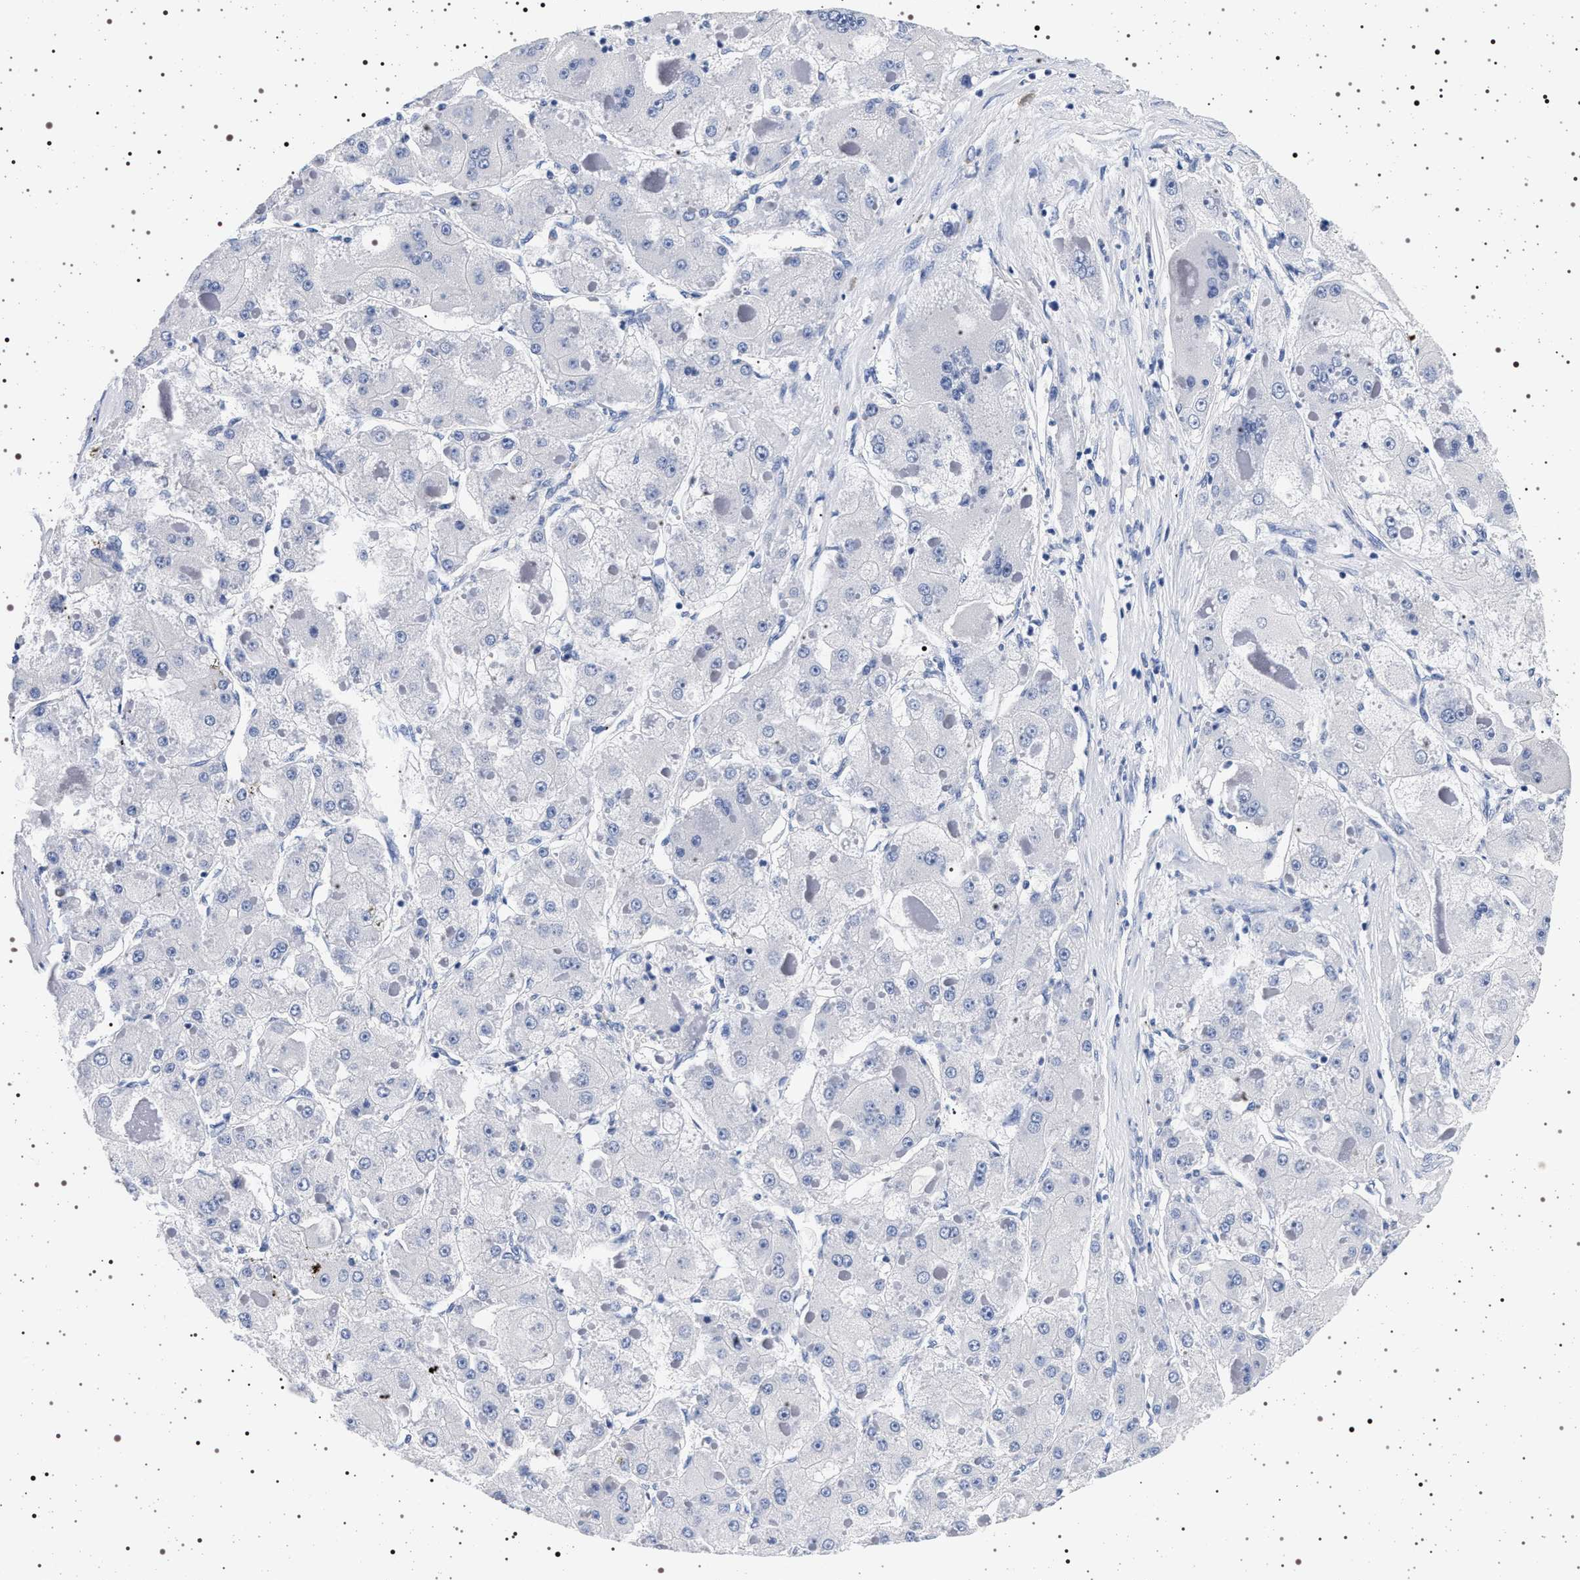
{"staining": {"intensity": "negative", "quantity": "none", "location": "none"}, "tissue": "liver cancer", "cell_type": "Tumor cells", "image_type": "cancer", "snomed": [{"axis": "morphology", "description": "Carcinoma, Hepatocellular, NOS"}, {"axis": "topography", "description": "Liver"}], "caption": "There is no significant staining in tumor cells of liver cancer (hepatocellular carcinoma). The staining is performed using DAB brown chromogen with nuclei counter-stained in using hematoxylin.", "gene": "HSD17B1", "patient": {"sex": "female", "age": 73}}